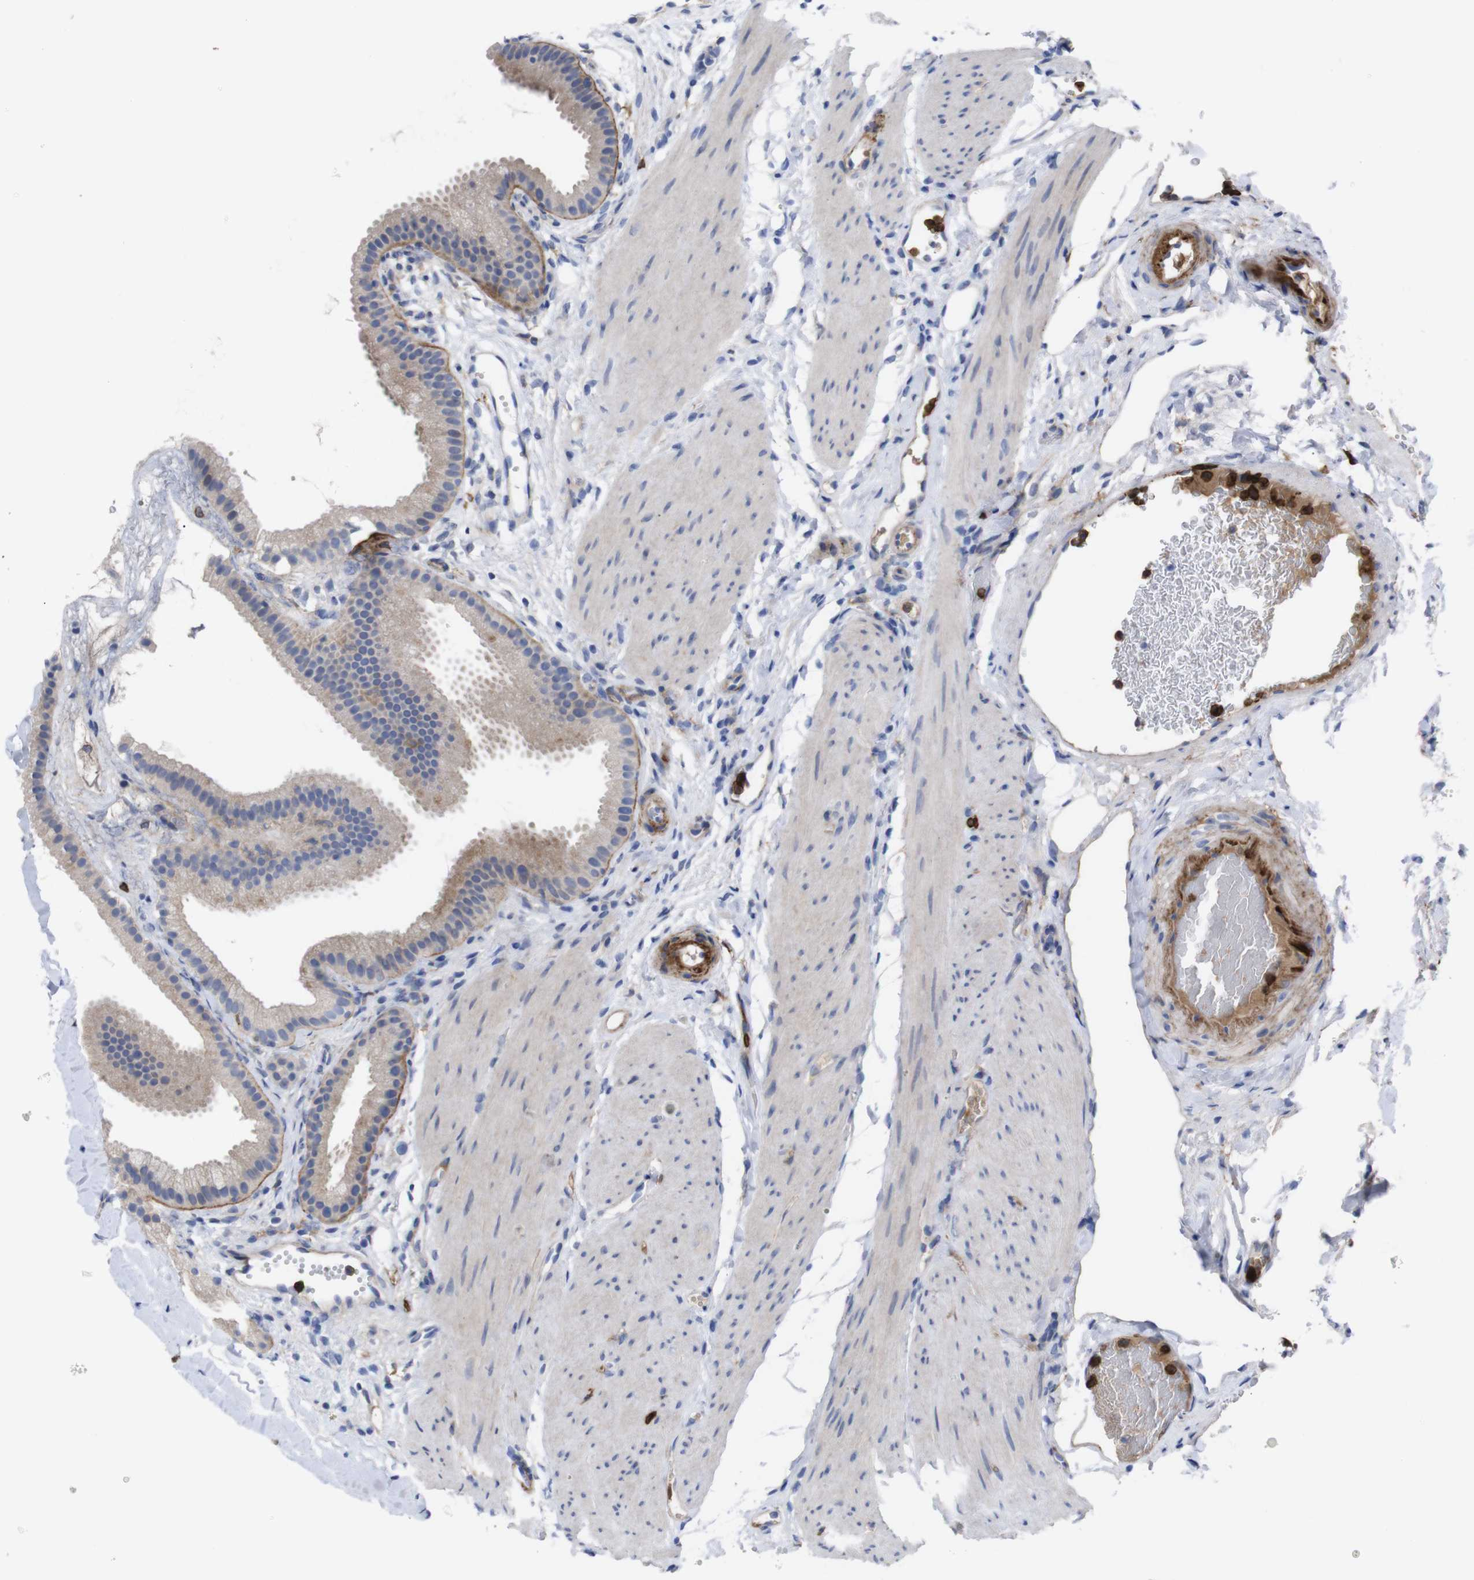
{"staining": {"intensity": "weak", "quantity": "25%-75%", "location": "cytoplasmic/membranous"}, "tissue": "gallbladder", "cell_type": "Glandular cells", "image_type": "normal", "snomed": [{"axis": "morphology", "description": "Normal tissue, NOS"}, {"axis": "topography", "description": "Gallbladder"}], "caption": "IHC histopathology image of benign gallbladder: gallbladder stained using IHC displays low levels of weak protein expression localized specifically in the cytoplasmic/membranous of glandular cells, appearing as a cytoplasmic/membranous brown color.", "gene": "C5AR1", "patient": {"sex": "female", "age": 64}}